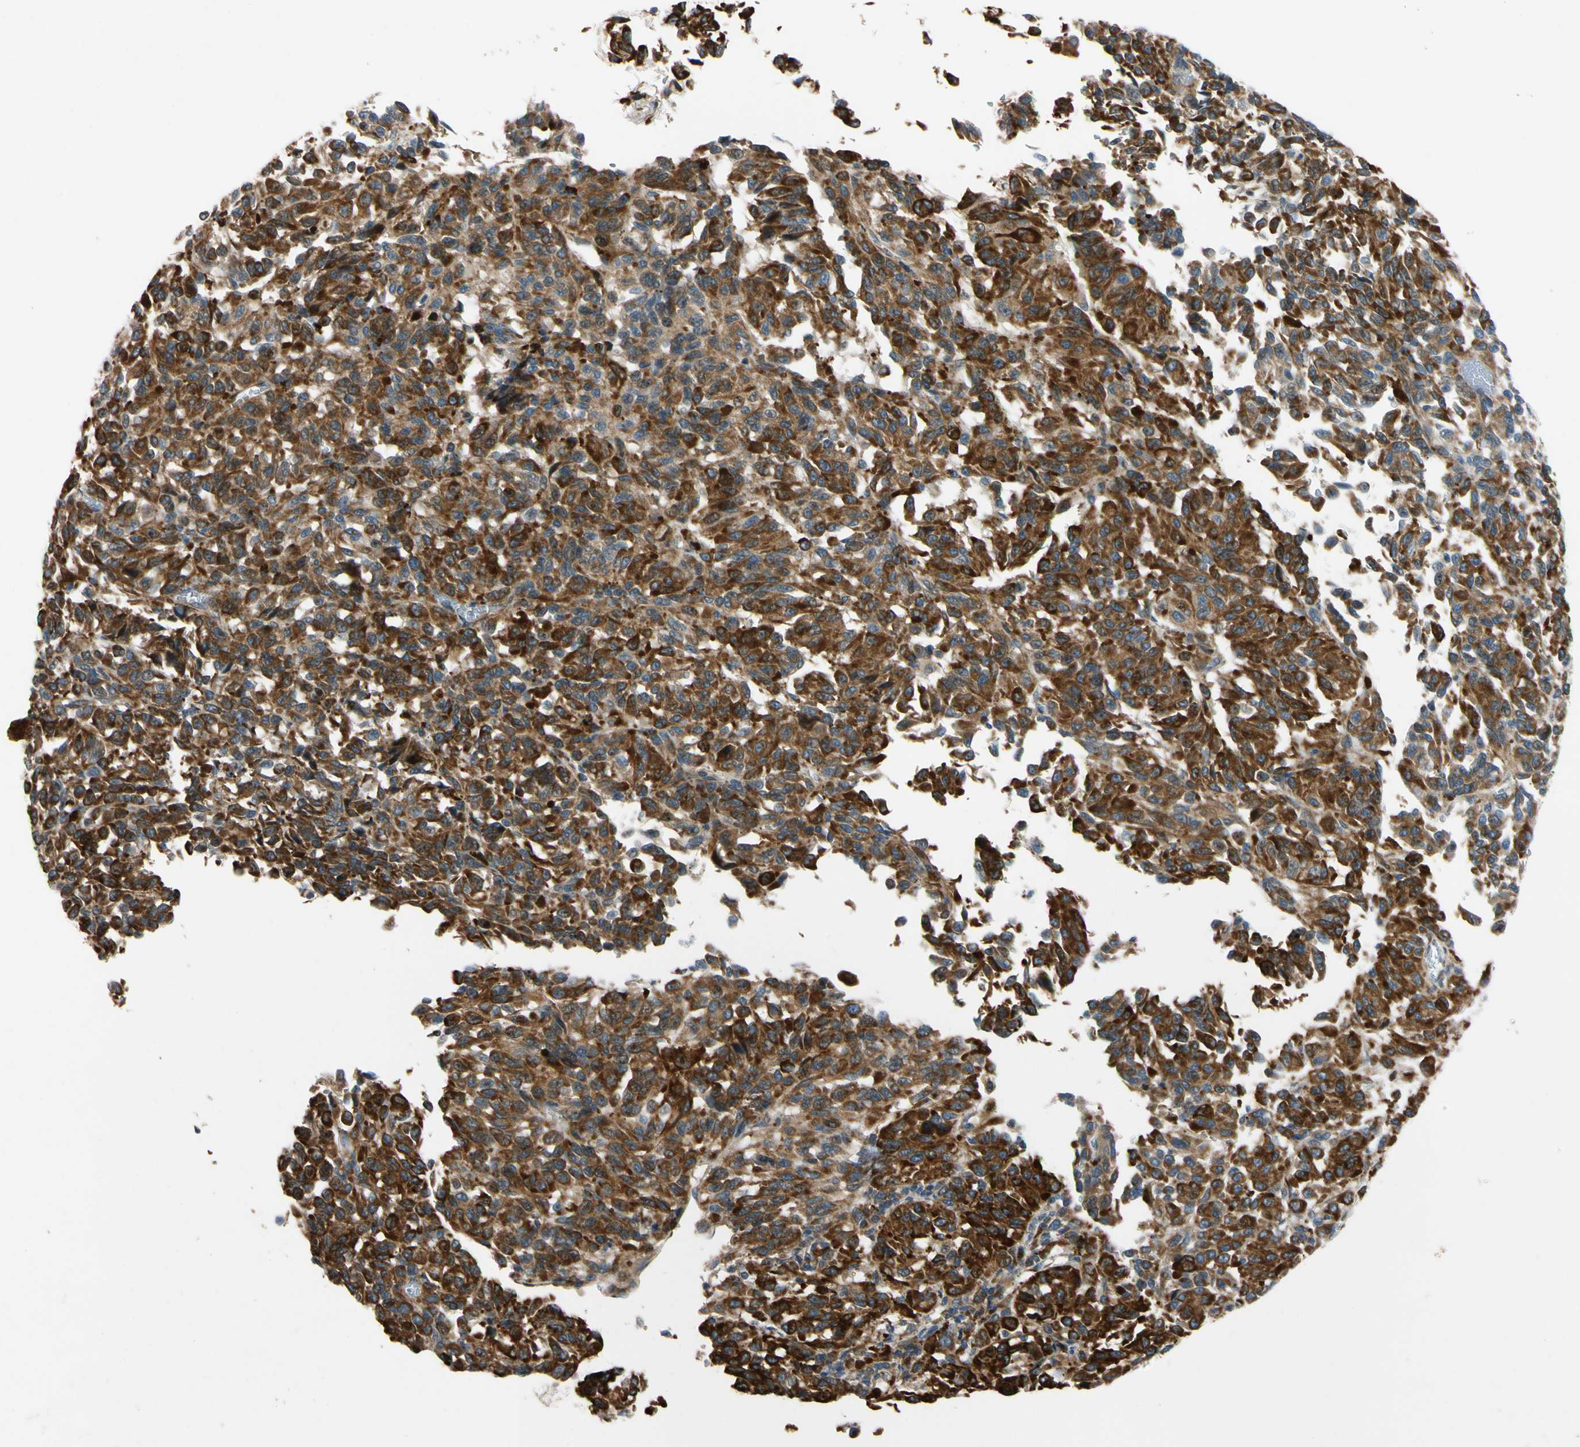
{"staining": {"intensity": "strong", "quantity": ">75%", "location": "cytoplasmic/membranous"}, "tissue": "melanoma", "cell_type": "Tumor cells", "image_type": "cancer", "snomed": [{"axis": "morphology", "description": "Malignant melanoma, Metastatic site"}, {"axis": "topography", "description": "Lung"}], "caption": "Human melanoma stained with a brown dye demonstrates strong cytoplasmic/membranous positive positivity in about >75% of tumor cells.", "gene": "MST1R", "patient": {"sex": "male", "age": 64}}